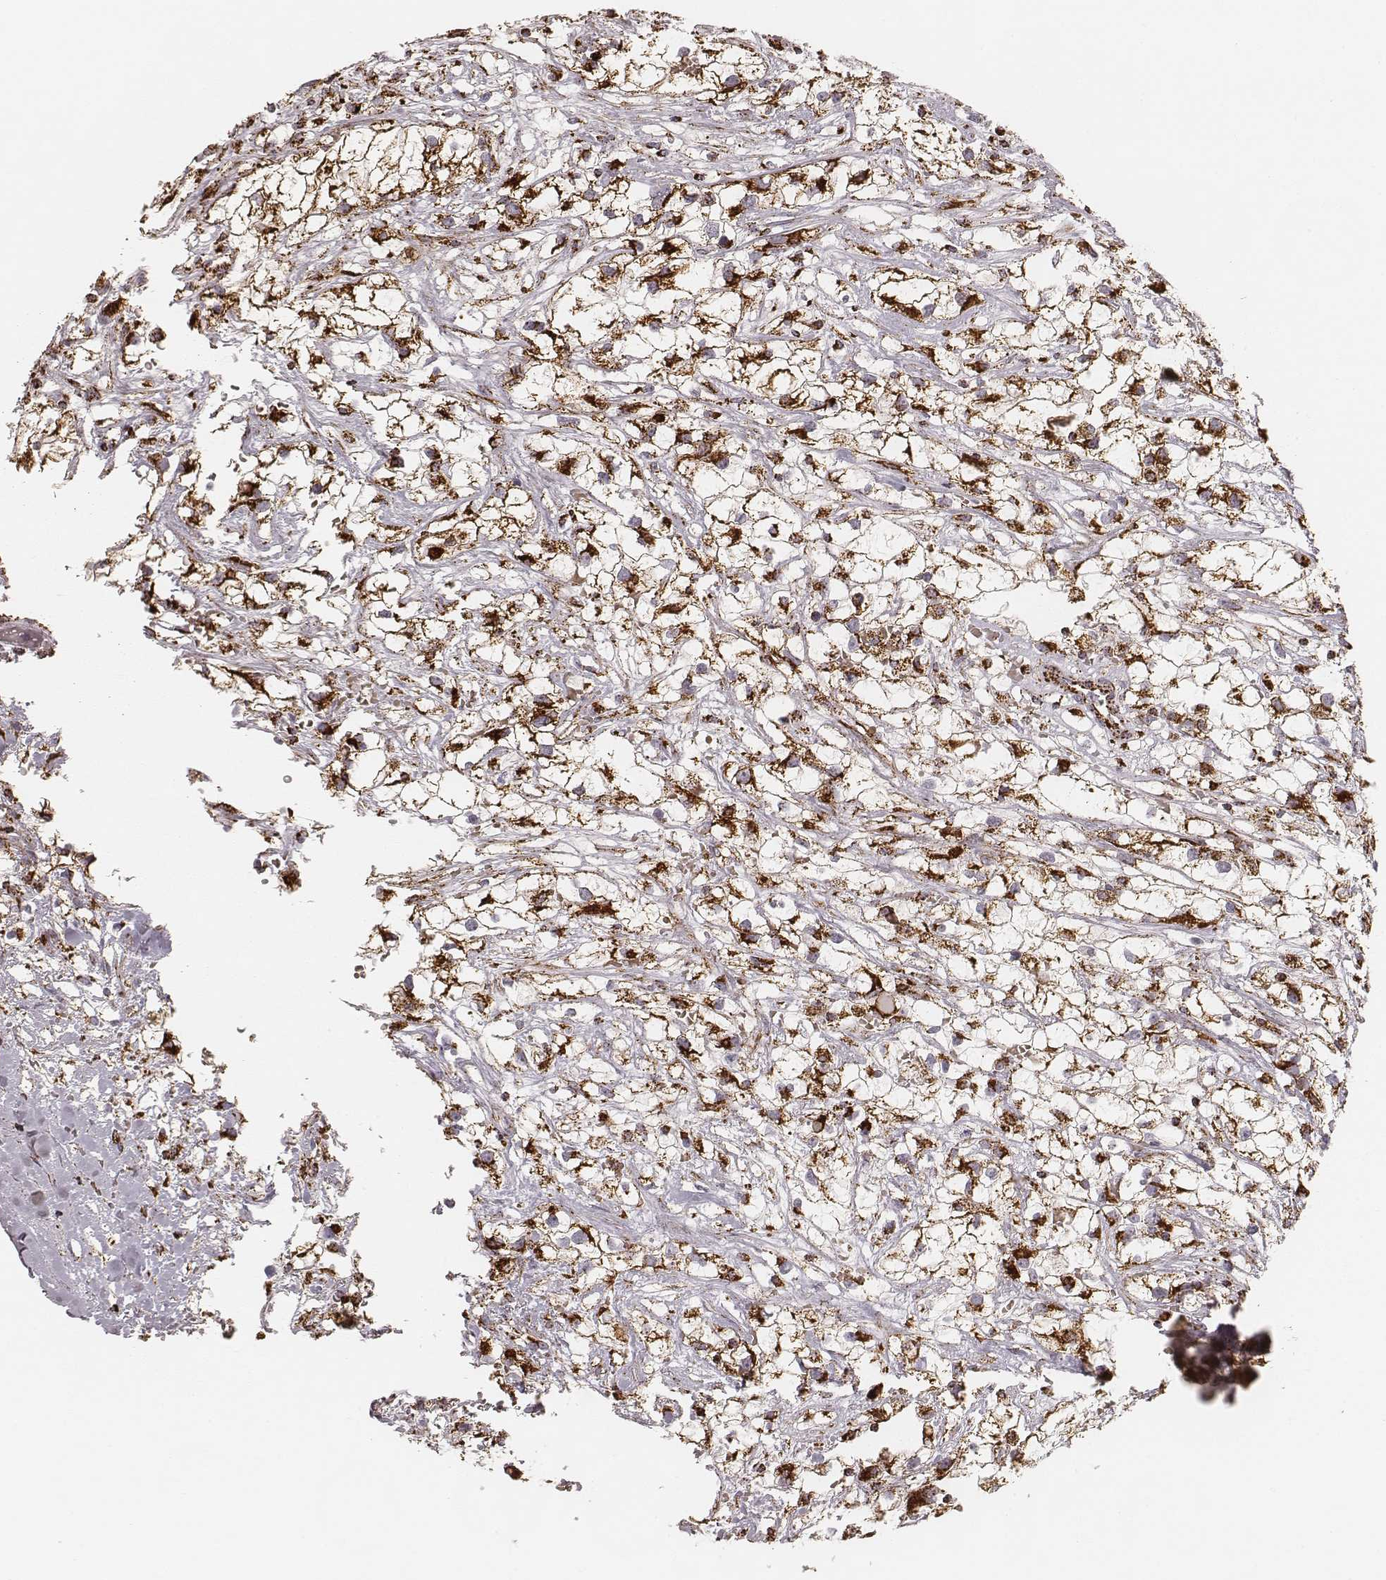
{"staining": {"intensity": "strong", "quantity": ">75%", "location": "cytoplasmic/membranous"}, "tissue": "renal cancer", "cell_type": "Tumor cells", "image_type": "cancer", "snomed": [{"axis": "morphology", "description": "Adenocarcinoma, NOS"}, {"axis": "topography", "description": "Kidney"}], "caption": "Human renal cancer stained for a protein (brown) displays strong cytoplasmic/membranous positive positivity in approximately >75% of tumor cells.", "gene": "CS", "patient": {"sex": "male", "age": 59}}